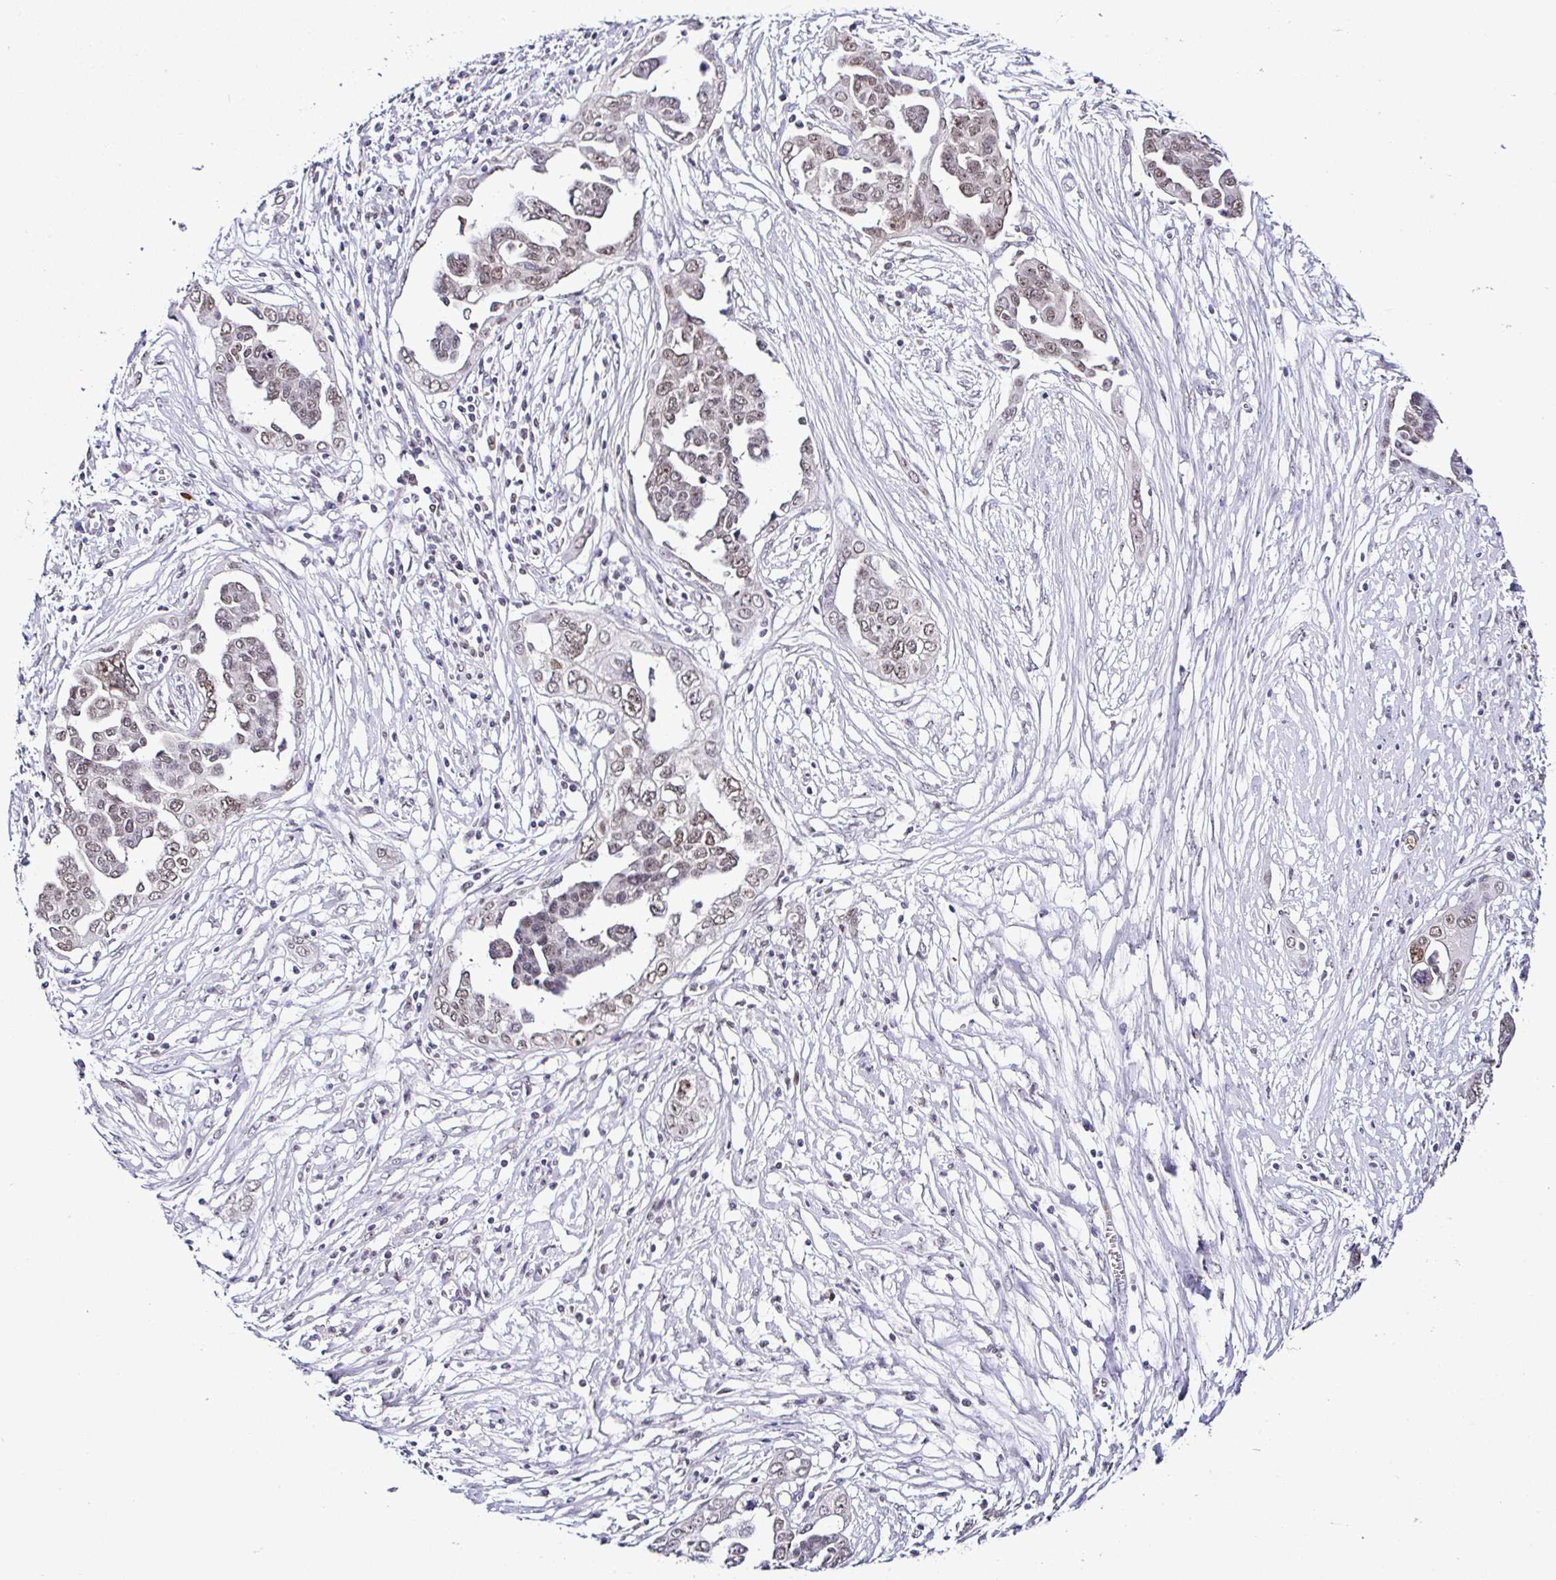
{"staining": {"intensity": "moderate", "quantity": ">75%", "location": "nuclear"}, "tissue": "ovarian cancer", "cell_type": "Tumor cells", "image_type": "cancer", "snomed": [{"axis": "morphology", "description": "Cystadenocarcinoma, serous, NOS"}, {"axis": "topography", "description": "Ovary"}], "caption": "This is a histology image of immunohistochemistry staining of ovarian cancer, which shows moderate staining in the nuclear of tumor cells.", "gene": "PTPN2", "patient": {"sex": "female", "age": 59}}